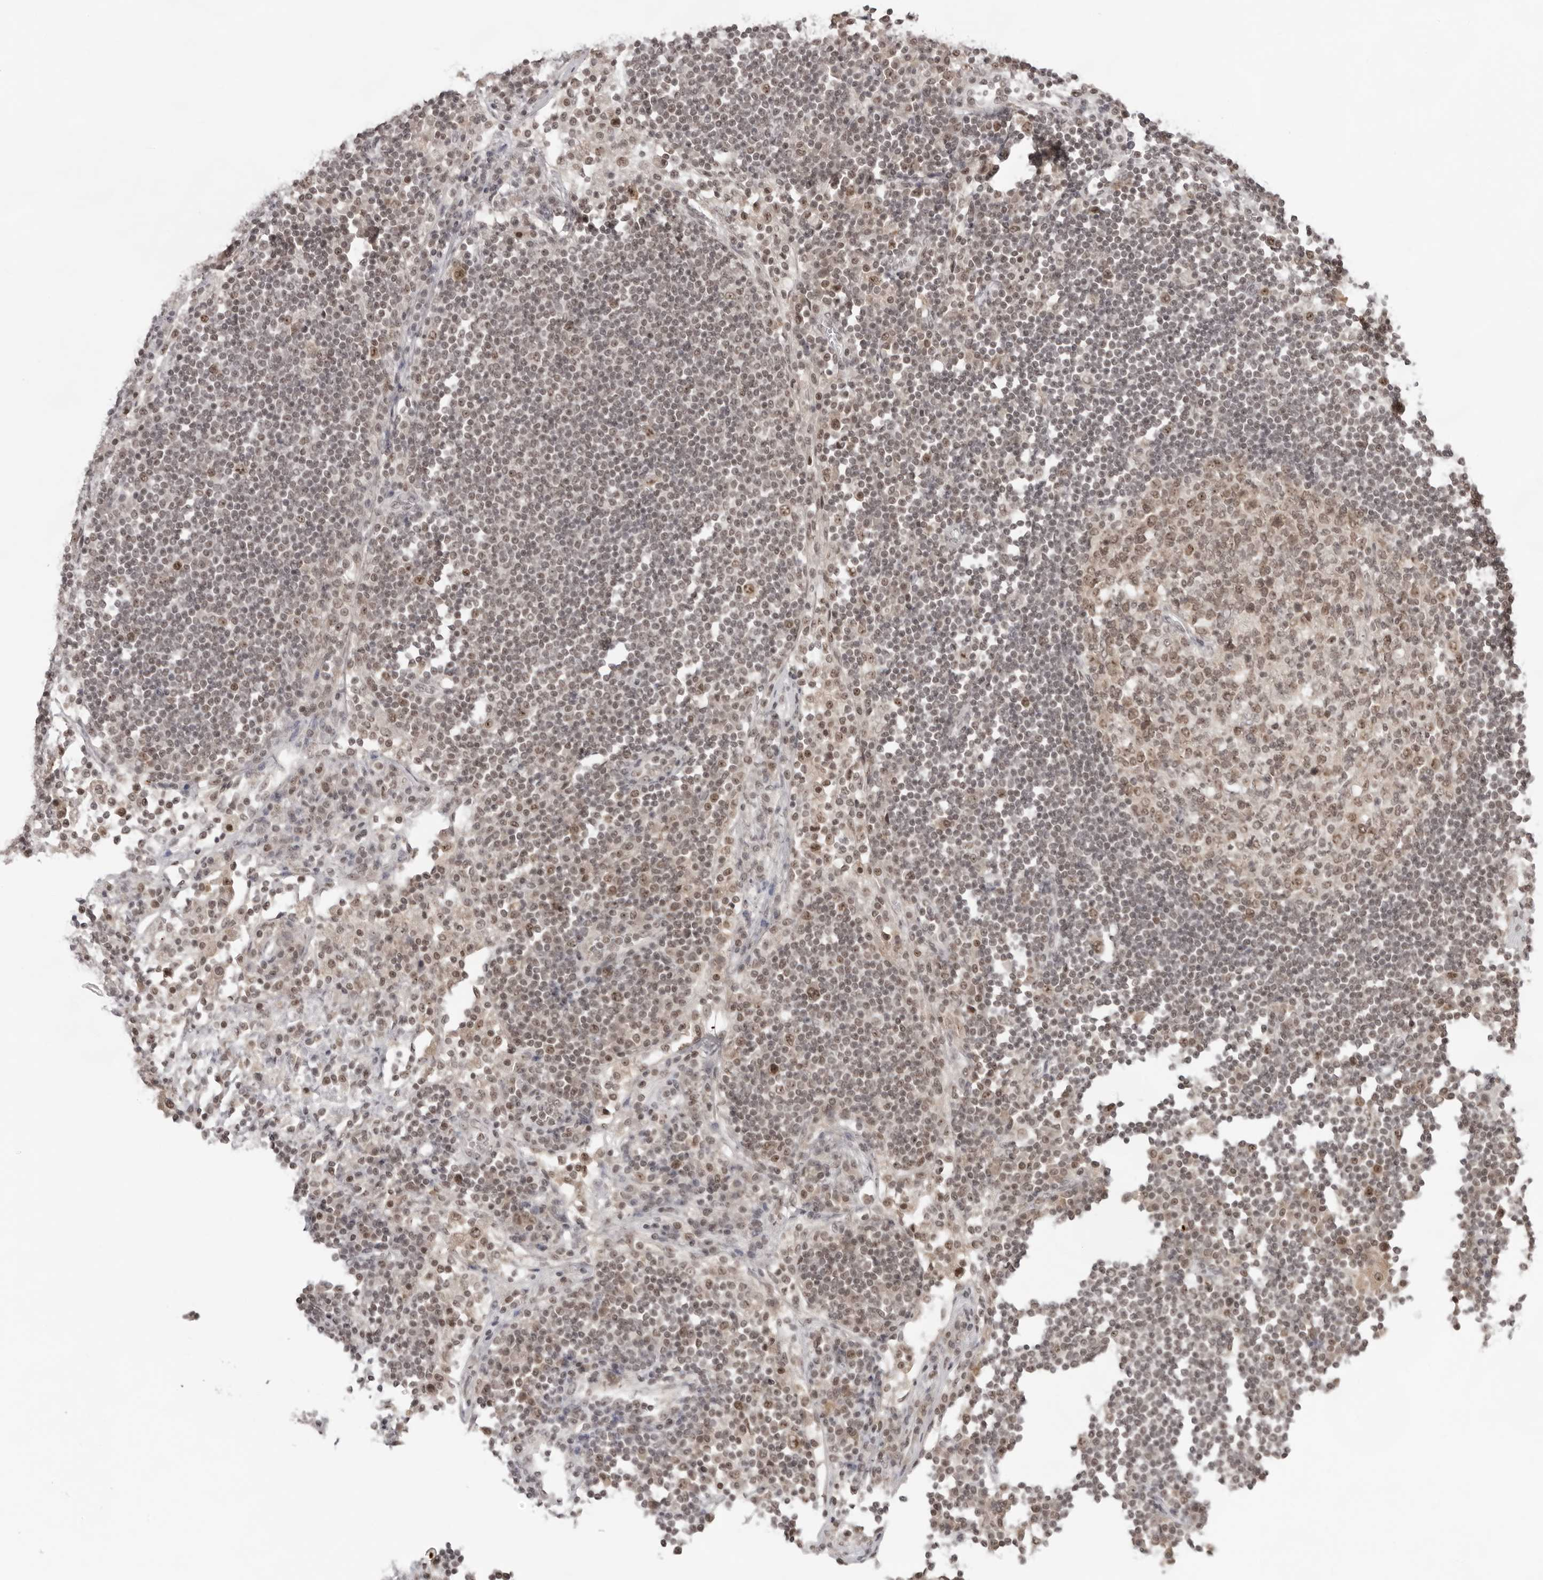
{"staining": {"intensity": "moderate", "quantity": ">75%", "location": "cytoplasmic/membranous,nuclear"}, "tissue": "lymph node", "cell_type": "Germinal center cells", "image_type": "normal", "snomed": [{"axis": "morphology", "description": "Normal tissue, NOS"}, {"axis": "topography", "description": "Lymph node"}], "caption": "DAB immunohistochemical staining of unremarkable lymph node exhibits moderate cytoplasmic/membranous,nuclear protein staining in approximately >75% of germinal center cells. (brown staining indicates protein expression, while blue staining denotes nuclei).", "gene": "EXOSC10", "patient": {"sex": "female", "age": 53}}